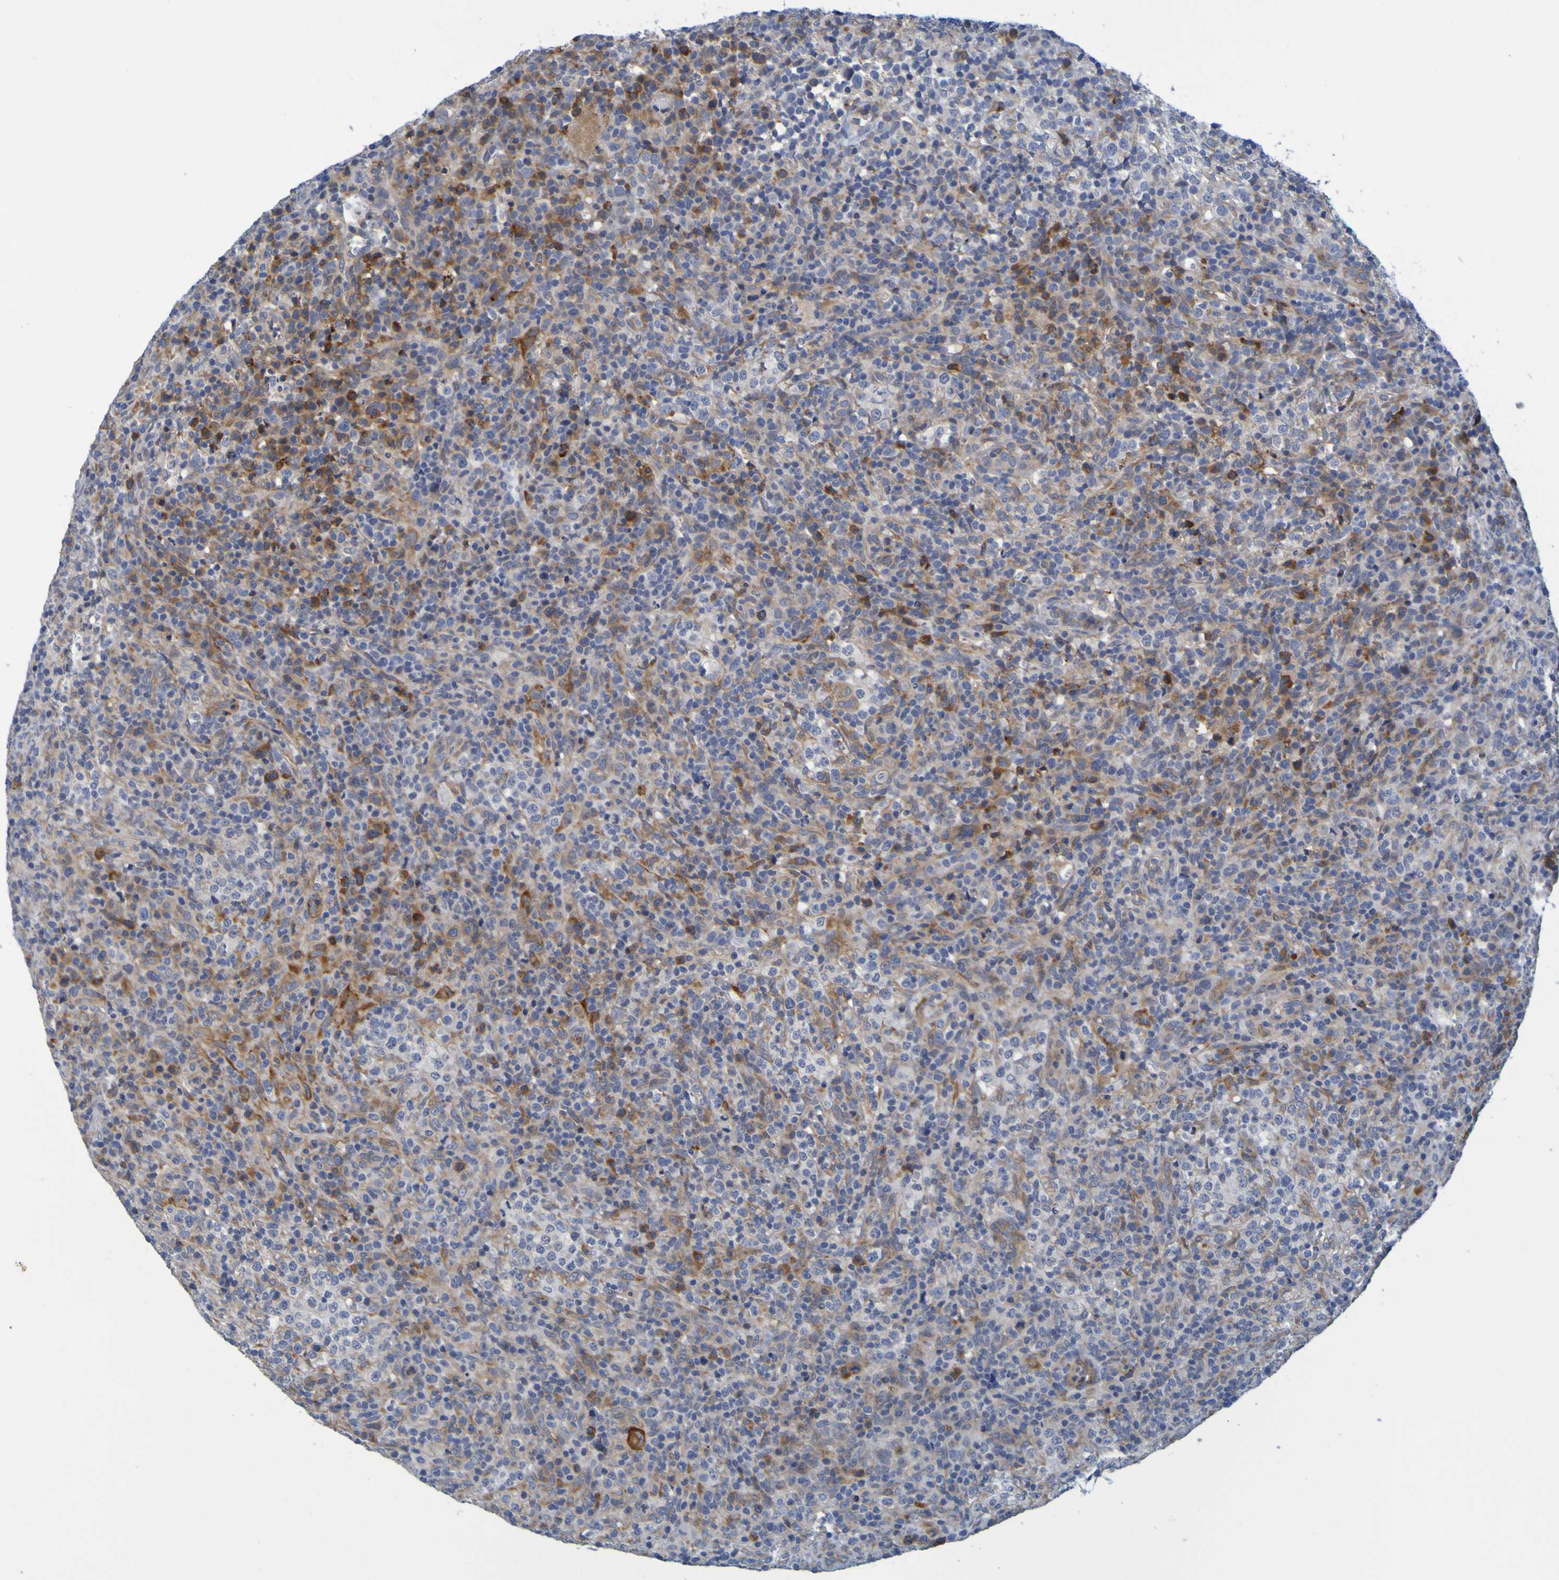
{"staining": {"intensity": "negative", "quantity": "none", "location": "none"}, "tissue": "lymphoma", "cell_type": "Tumor cells", "image_type": "cancer", "snomed": [{"axis": "morphology", "description": "Malignant lymphoma, non-Hodgkin's type, High grade"}, {"axis": "topography", "description": "Lymph node"}], "caption": "Lymphoma stained for a protein using immunohistochemistry (IHC) exhibits no staining tumor cells.", "gene": "SIL1", "patient": {"sex": "female", "age": 76}}